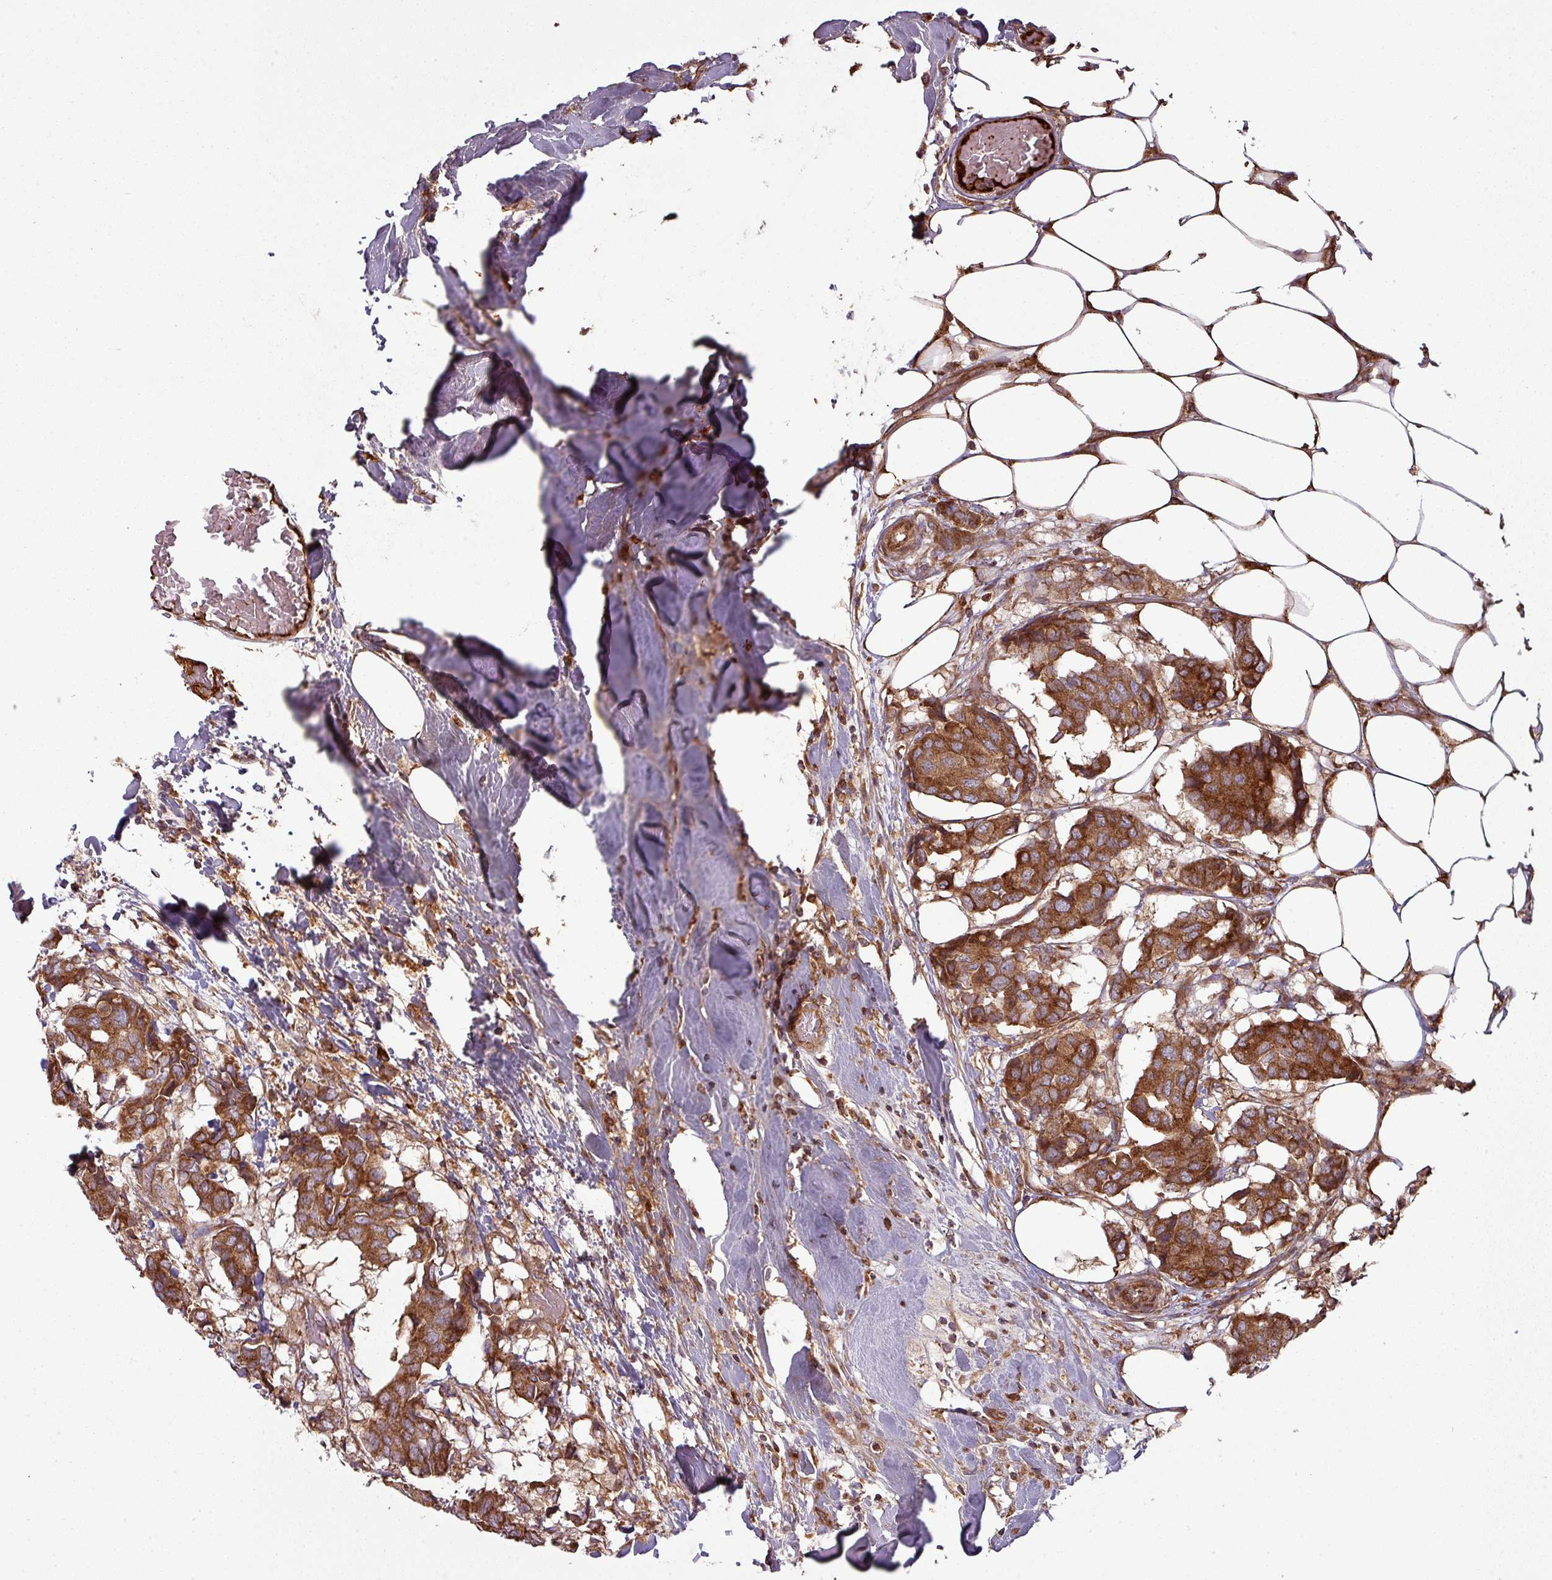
{"staining": {"intensity": "moderate", "quantity": ">75%", "location": "cytoplasmic/membranous"}, "tissue": "breast cancer", "cell_type": "Tumor cells", "image_type": "cancer", "snomed": [{"axis": "morphology", "description": "Duct carcinoma"}, {"axis": "topography", "description": "Breast"}], "caption": "Approximately >75% of tumor cells in human breast intraductal carcinoma reveal moderate cytoplasmic/membranous protein staining as visualized by brown immunohistochemical staining.", "gene": "SNRNP25", "patient": {"sex": "female", "age": 75}}